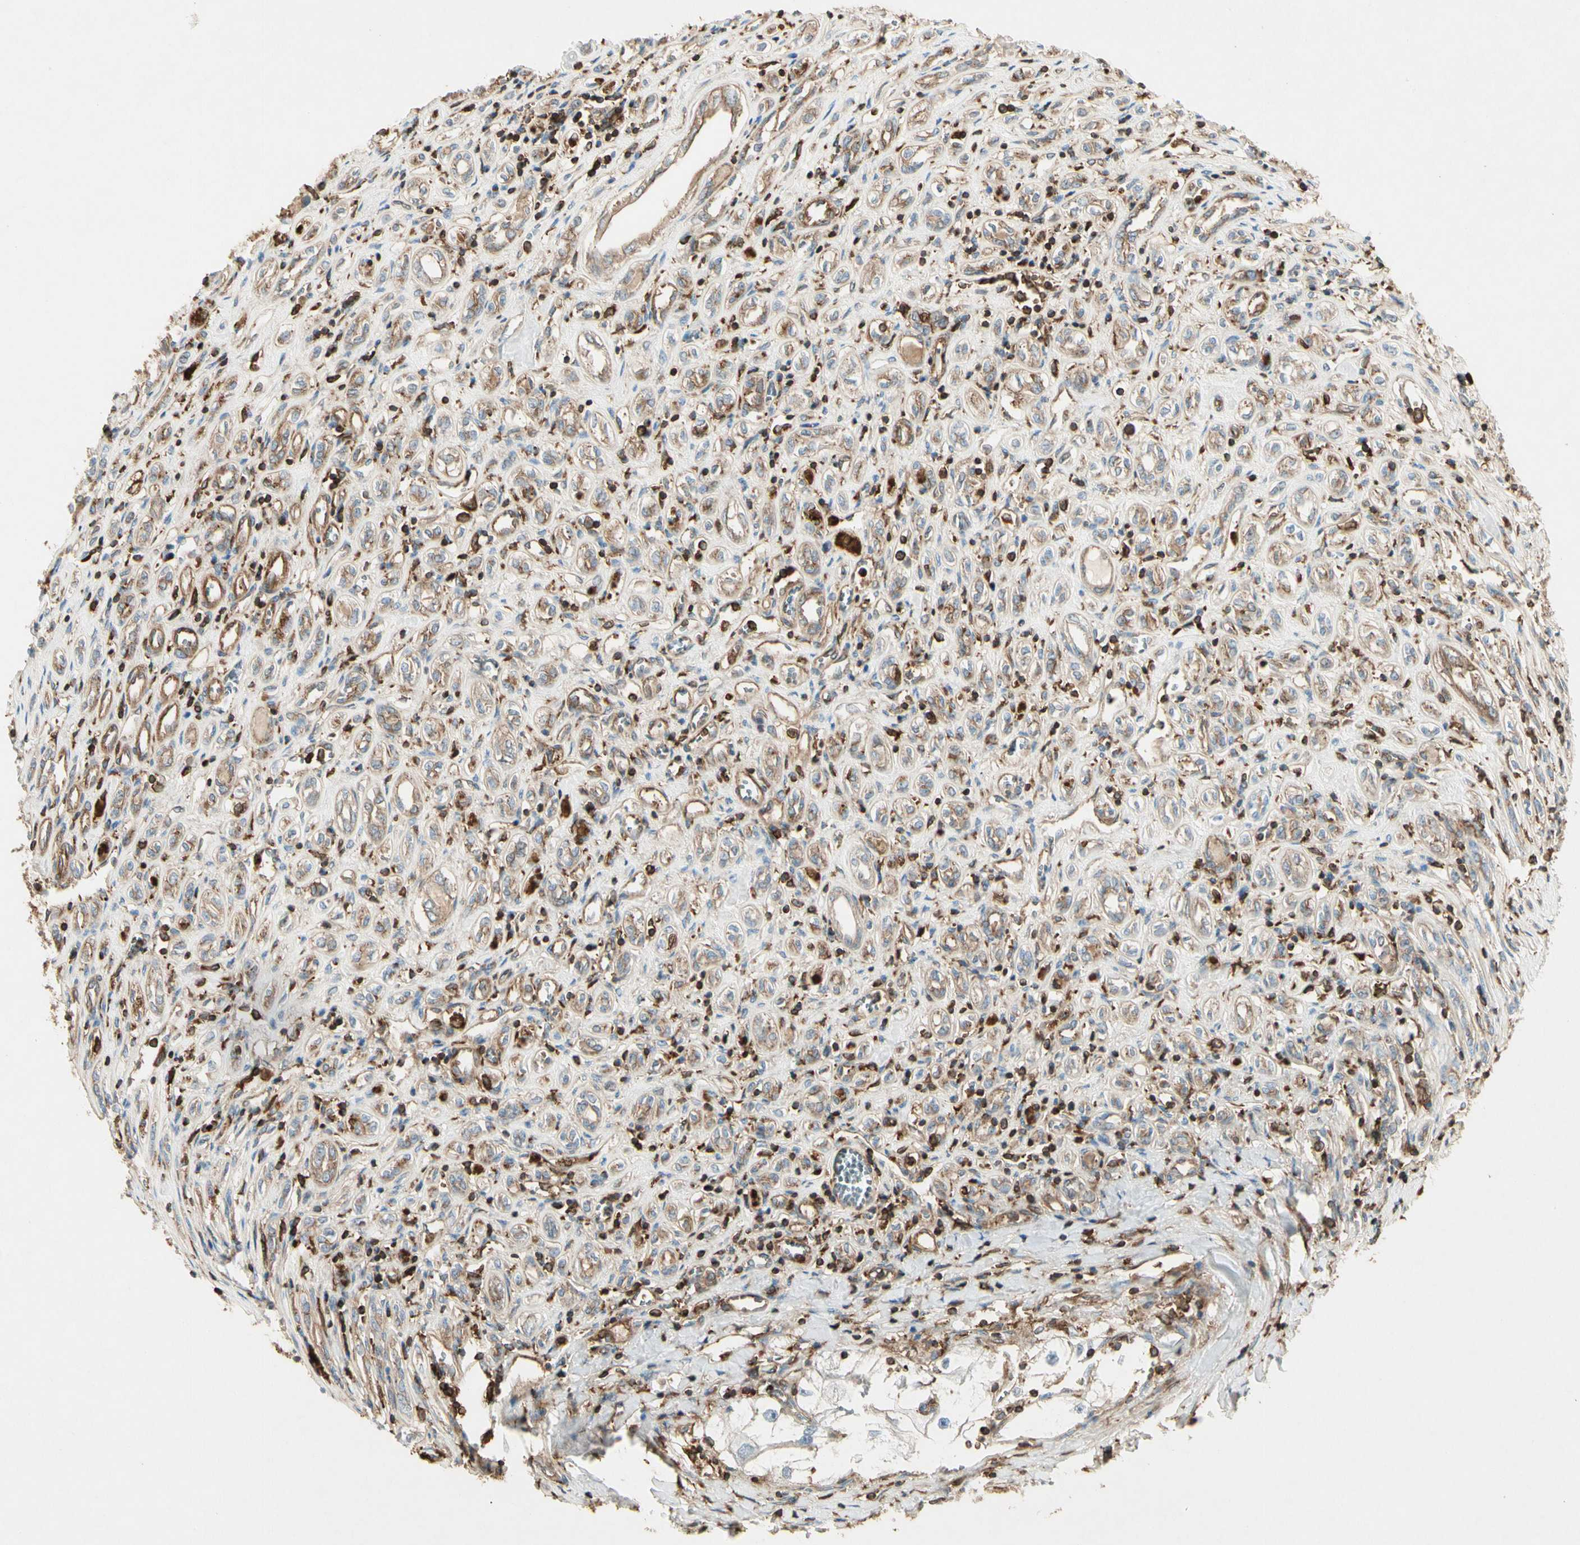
{"staining": {"intensity": "moderate", "quantity": ">75%", "location": "cytoplasmic/membranous"}, "tissue": "renal cancer", "cell_type": "Tumor cells", "image_type": "cancer", "snomed": [{"axis": "morphology", "description": "Adenocarcinoma, NOS"}, {"axis": "topography", "description": "Kidney"}], "caption": "Immunohistochemistry (IHC) staining of renal cancer, which displays medium levels of moderate cytoplasmic/membranous staining in about >75% of tumor cells indicating moderate cytoplasmic/membranous protein expression. The staining was performed using DAB (3,3'-diaminobenzidine) (brown) for protein detection and nuclei were counterstained in hematoxylin (blue).", "gene": "ARPC2", "patient": {"sex": "female", "age": 70}}